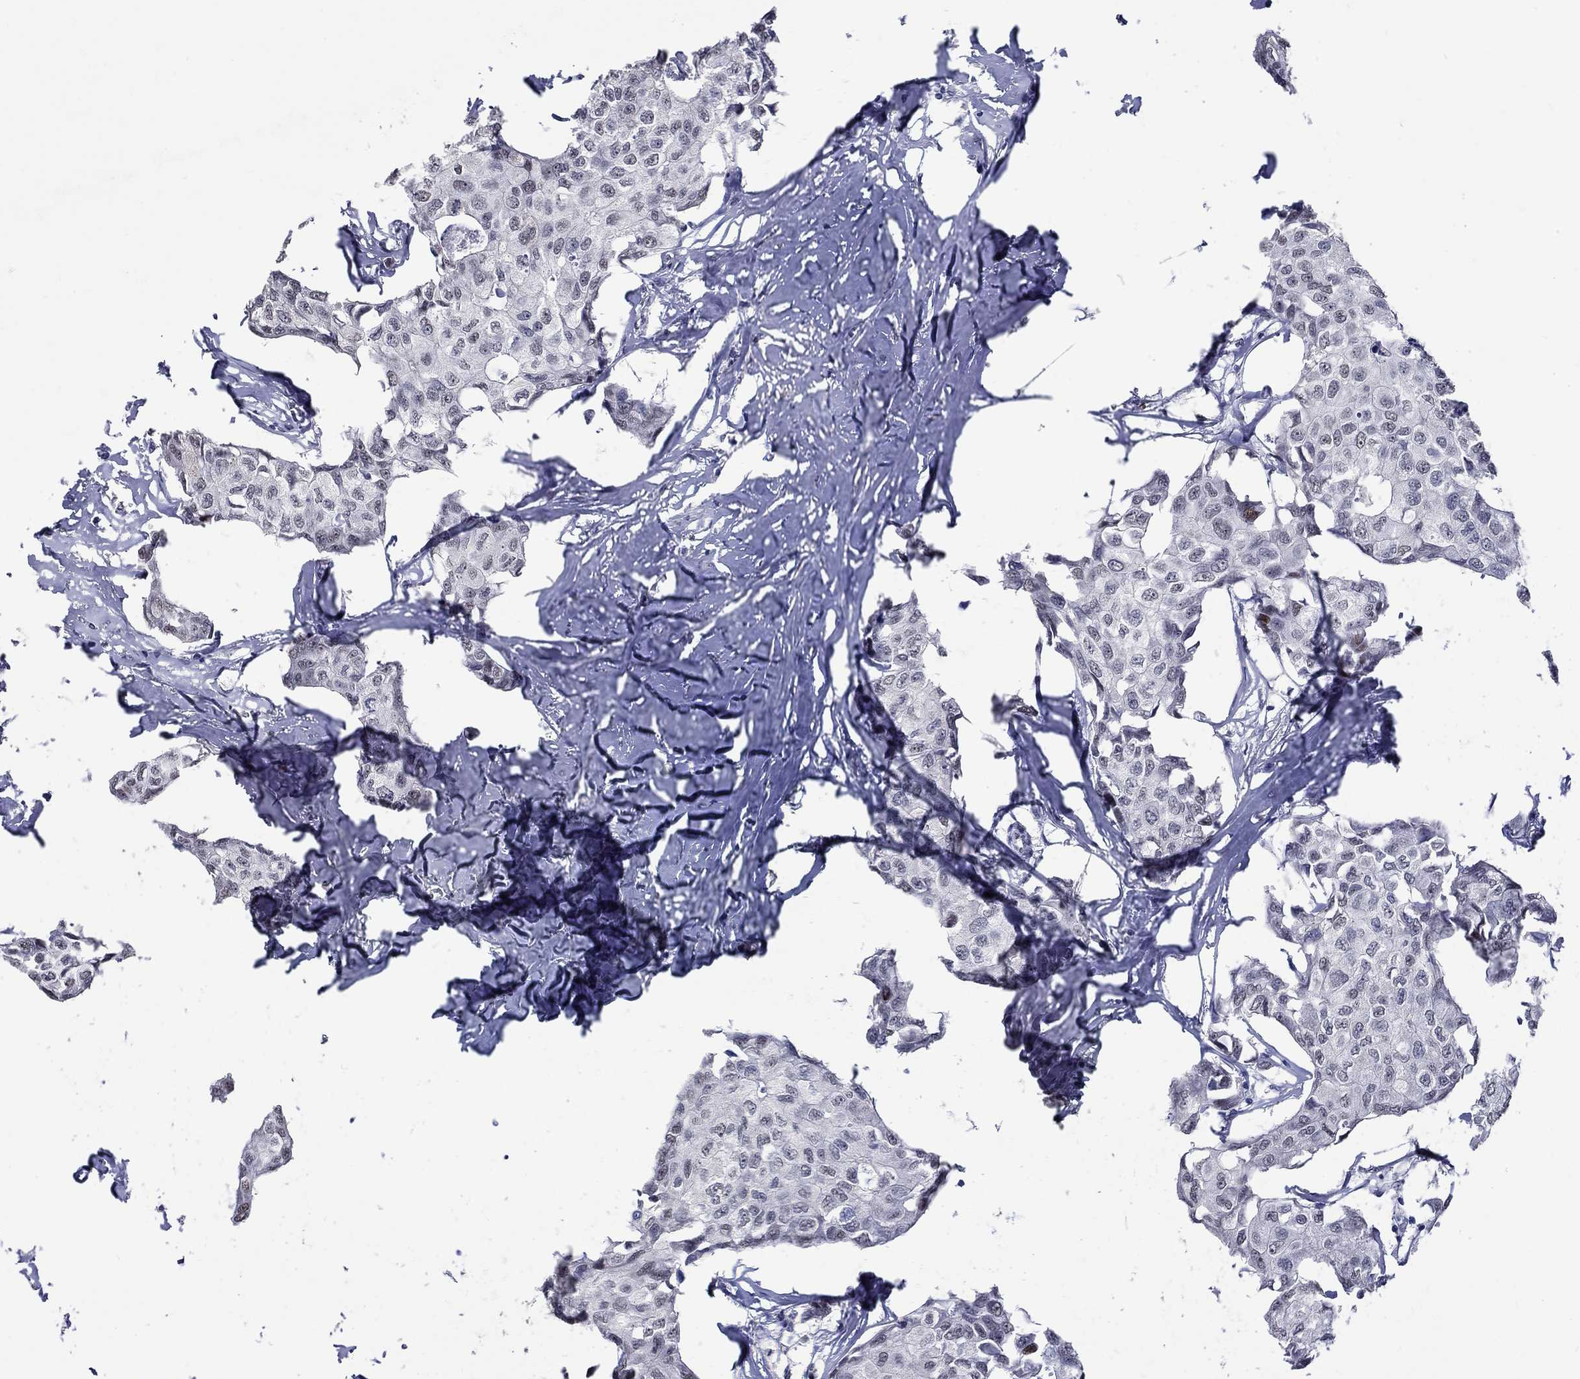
{"staining": {"intensity": "negative", "quantity": "none", "location": "none"}, "tissue": "breast cancer", "cell_type": "Tumor cells", "image_type": "cancer", "snomed": [{"axis": "morphology", "description": "Duct carcinoma"}, {"axis": "topography", "description": "Breast"}], "caption": "DAB immunohistochemical staining of breast intraductal carcinoma displays no significant positivity in tumor cells. (DAB IHC visualized using brightfield microscopy, high magnification).", "gene": "GATA2", "patient": {"sex": "female", "age": 80}}